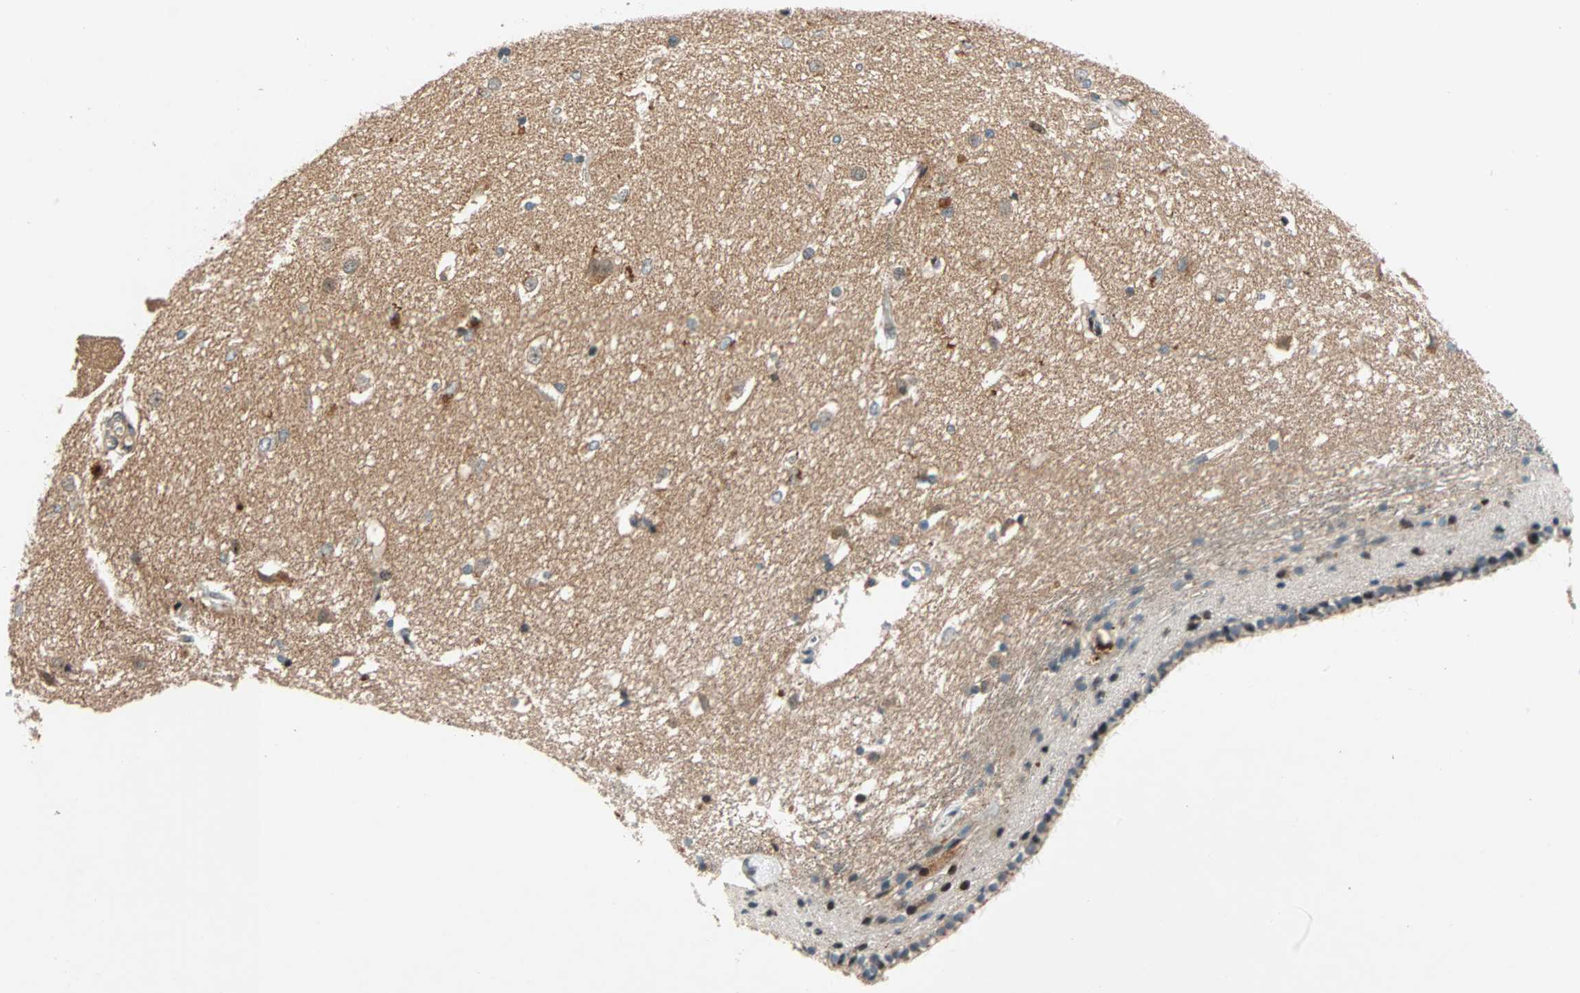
{"staining": {"intensity": "moderate", "quantity": "25%-75%", "location": "cytoplasmic/membranous,nuclear"}, "tissue": "caudate", "cell_type": "Glial cells", "image_type": "normal", "snomed": [{"axis": "morphology", "description": "Normal tissue, NOS"}, {"axis": "topography", "description": "Lateral ventricle wall"}], "caption": "A brown stain highlights moderate cytoplasmic/membranous,nuclear staining of a protein in glial cells of benign human caudate. (Brightfield microscopy of DAB IHC at high magnification).", "gene": "HECW1", "patient": {"sex": "female", "age": 19}}